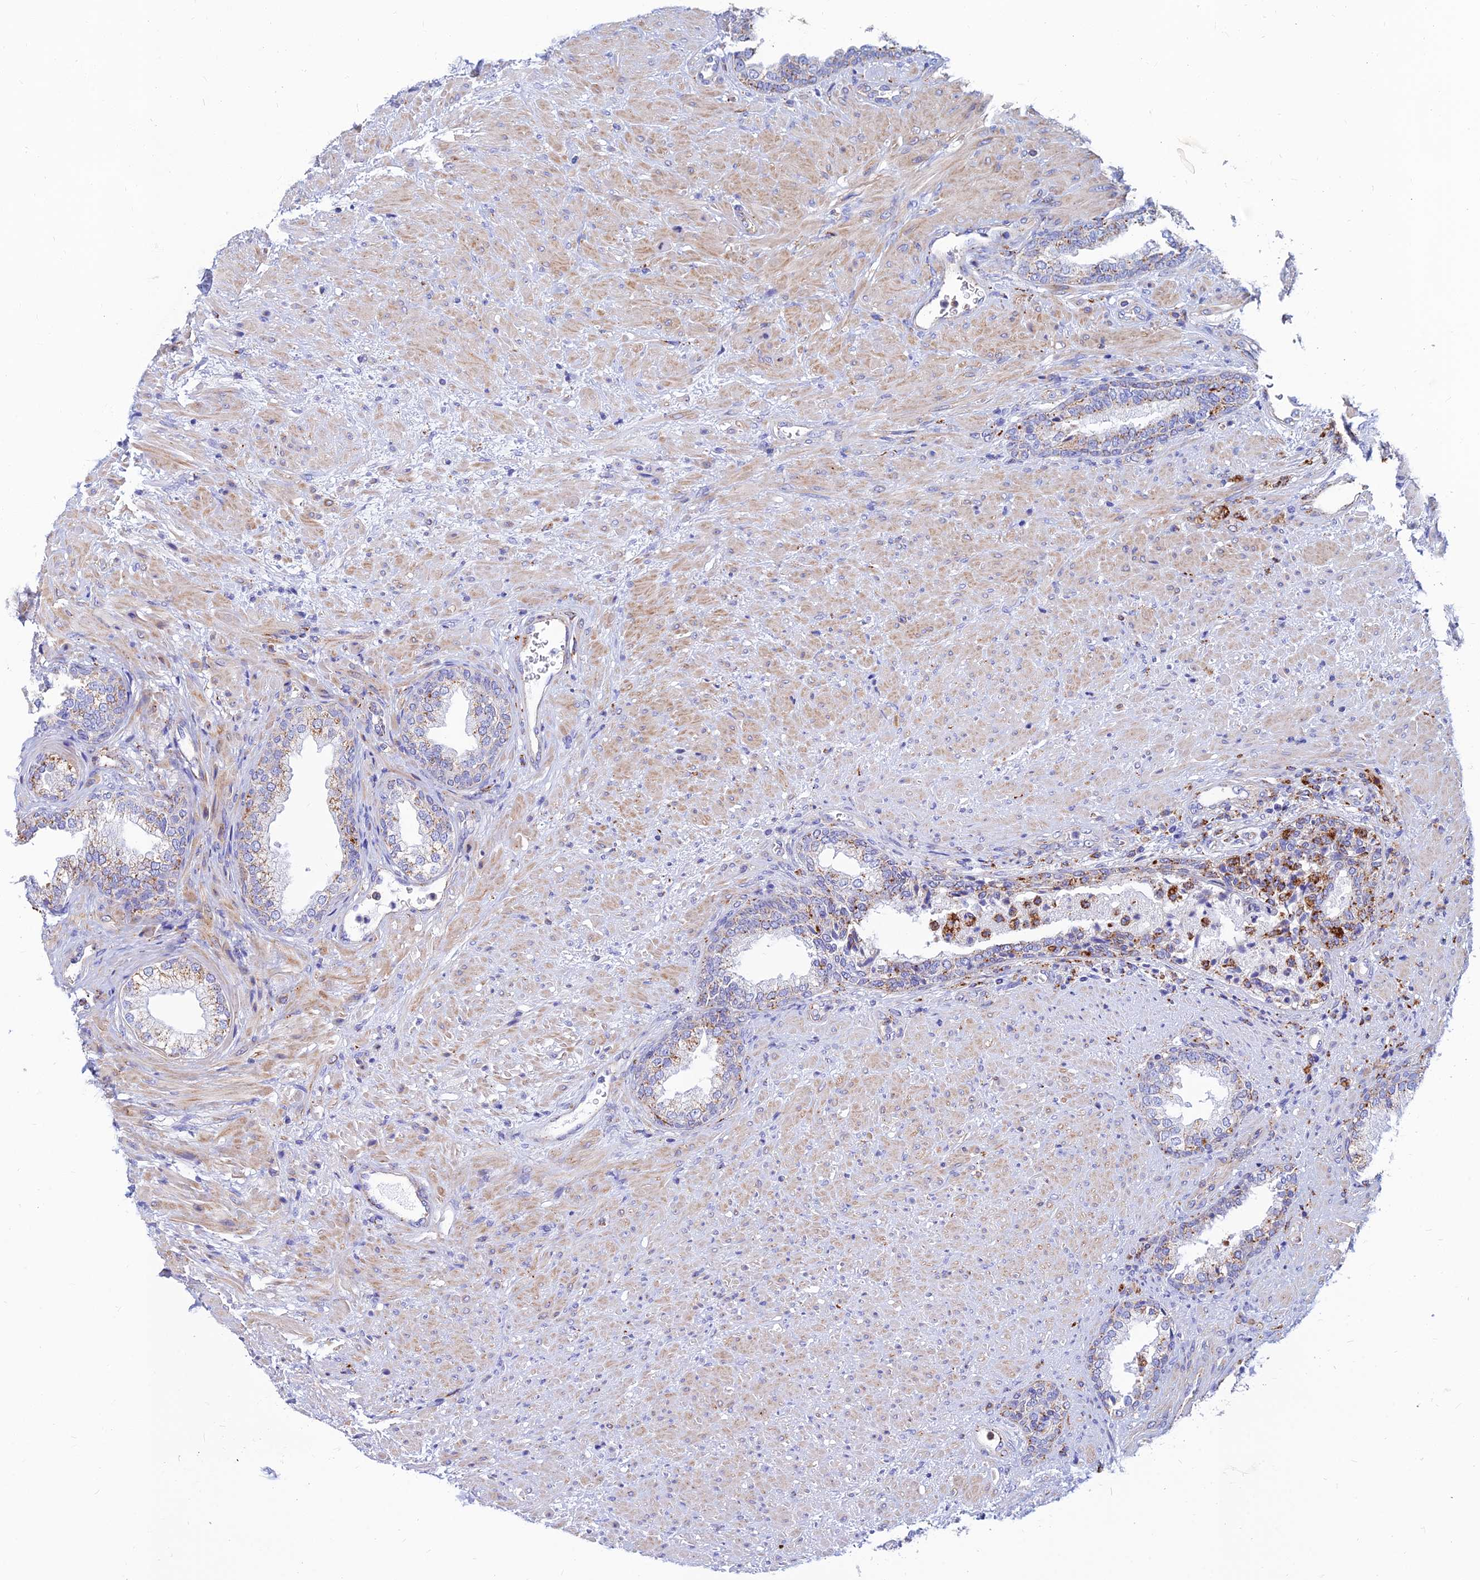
{"staining": {"intensity": "moderate", "quantity": "<25%", "location": "cytoplasmic/membranous"}, "tissue": "prostate", "cell_type": "Glandular cells", "image_type": "normal", "snomed": [{"axis": "morphology", "description": "Normal tissue, NOS"}, {"axis": "topography", "description": "Prostate"}], "caption": "Immunohistochemistry micrograph of unremarkable prostate: prostate stained using immunohistochemistry demonstrates low levels of moderate protein expression localized specifically in the cytoplasmic/membranous of glandular cells, appearing as a cytoplasmic/membranous brown color.", "gene": "SPNS1", "patient": {"sex": "male", "age": 76}}